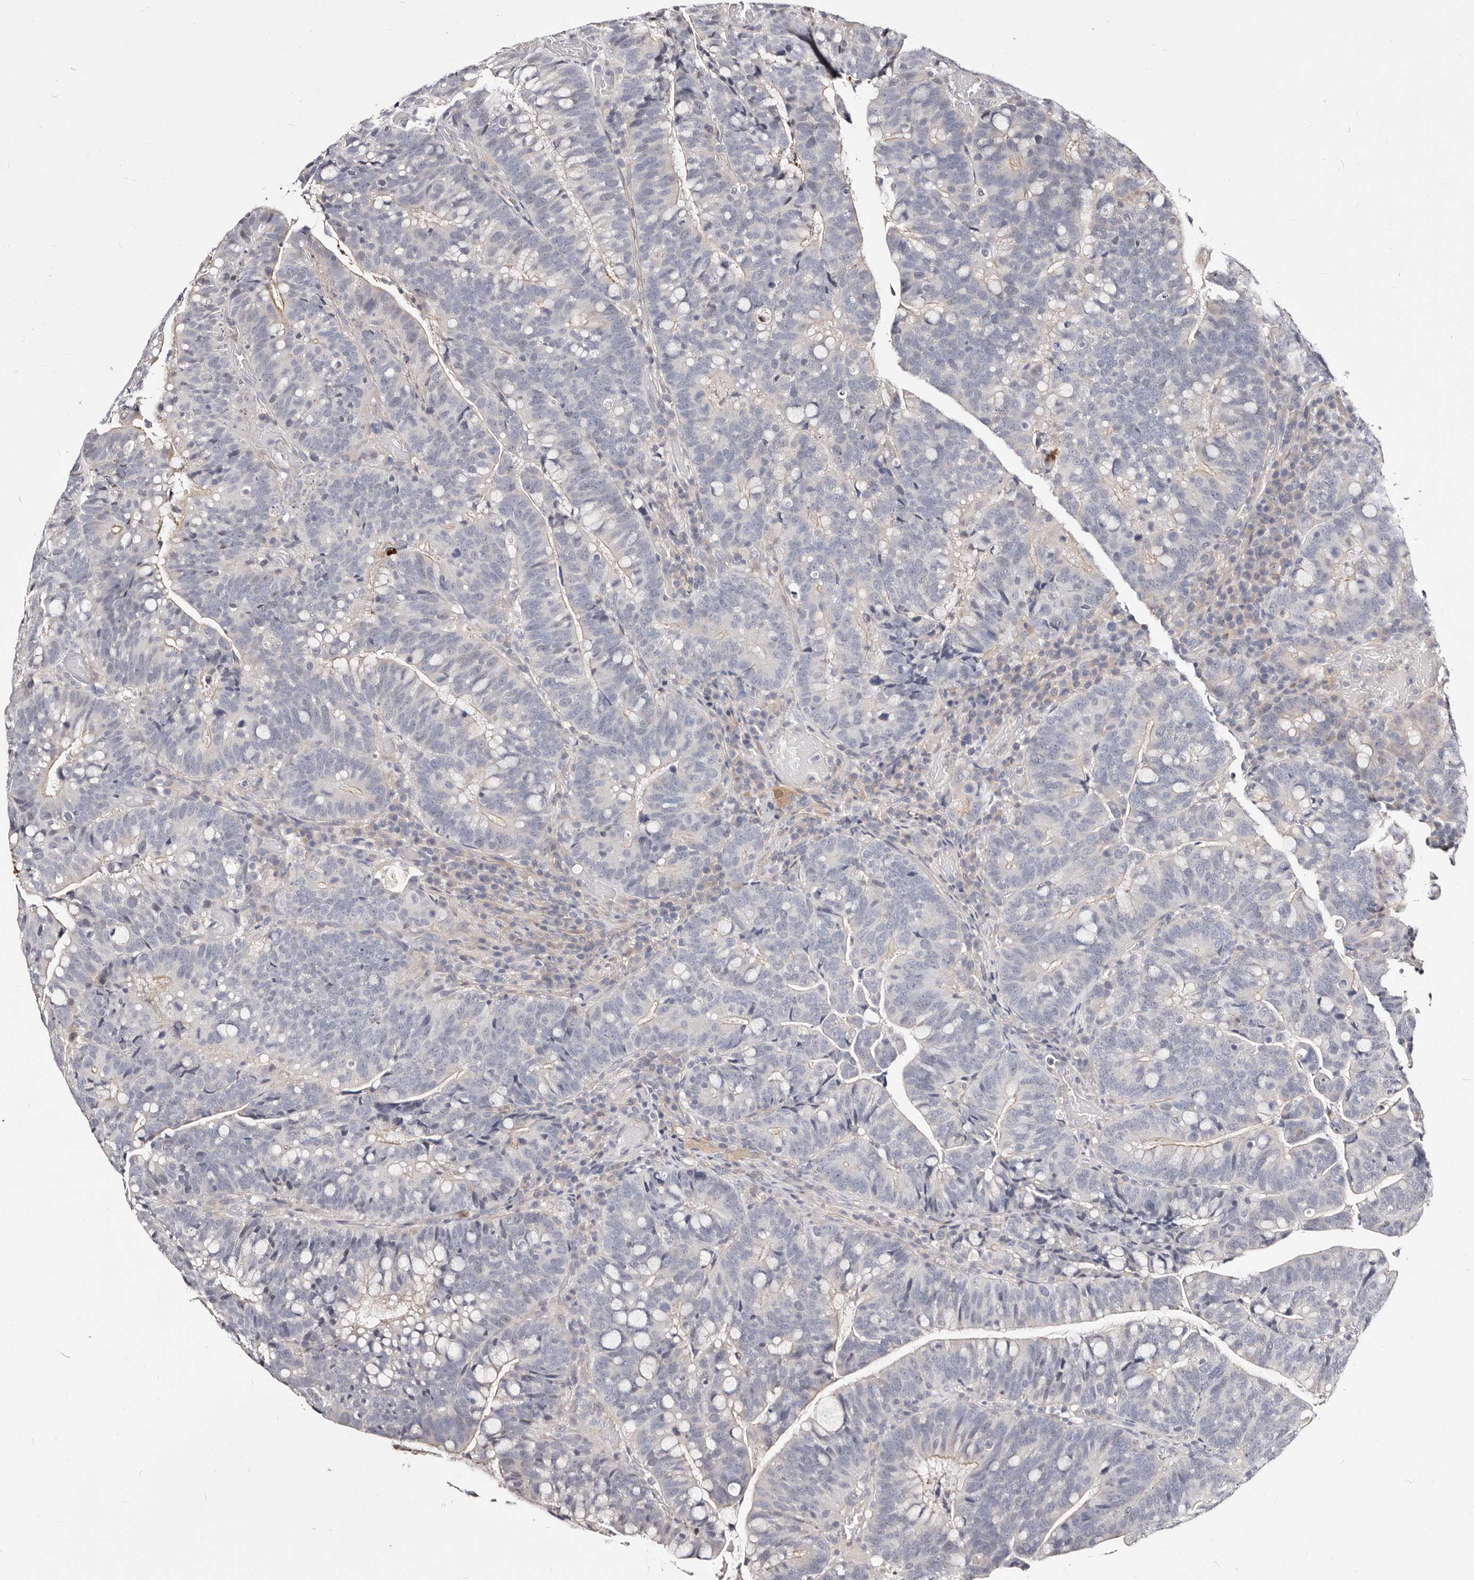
{"staining": {"intensity": "negative", "quantity": "none", "location": "none"}, "tissue": "colorectal cancer", "cell_type": "Tumor cells", "image_type": "cancer", "snomed": [{"axis": "morphology", "description": "Adenocarcinoma, NOS"}, {"axis": "topography", "description": "Colon"}], "caption": "Immunohistochemistry of human adenocarcinoma (colorectal) exhibits no staining in tumor cells. (Brightfield microscopy of DAB (3,3'-diaminobenzidine) immunohistochemistry at high magnification).", "gene": "MRPS33", "patient": {"sex": "female", "age": 66}}